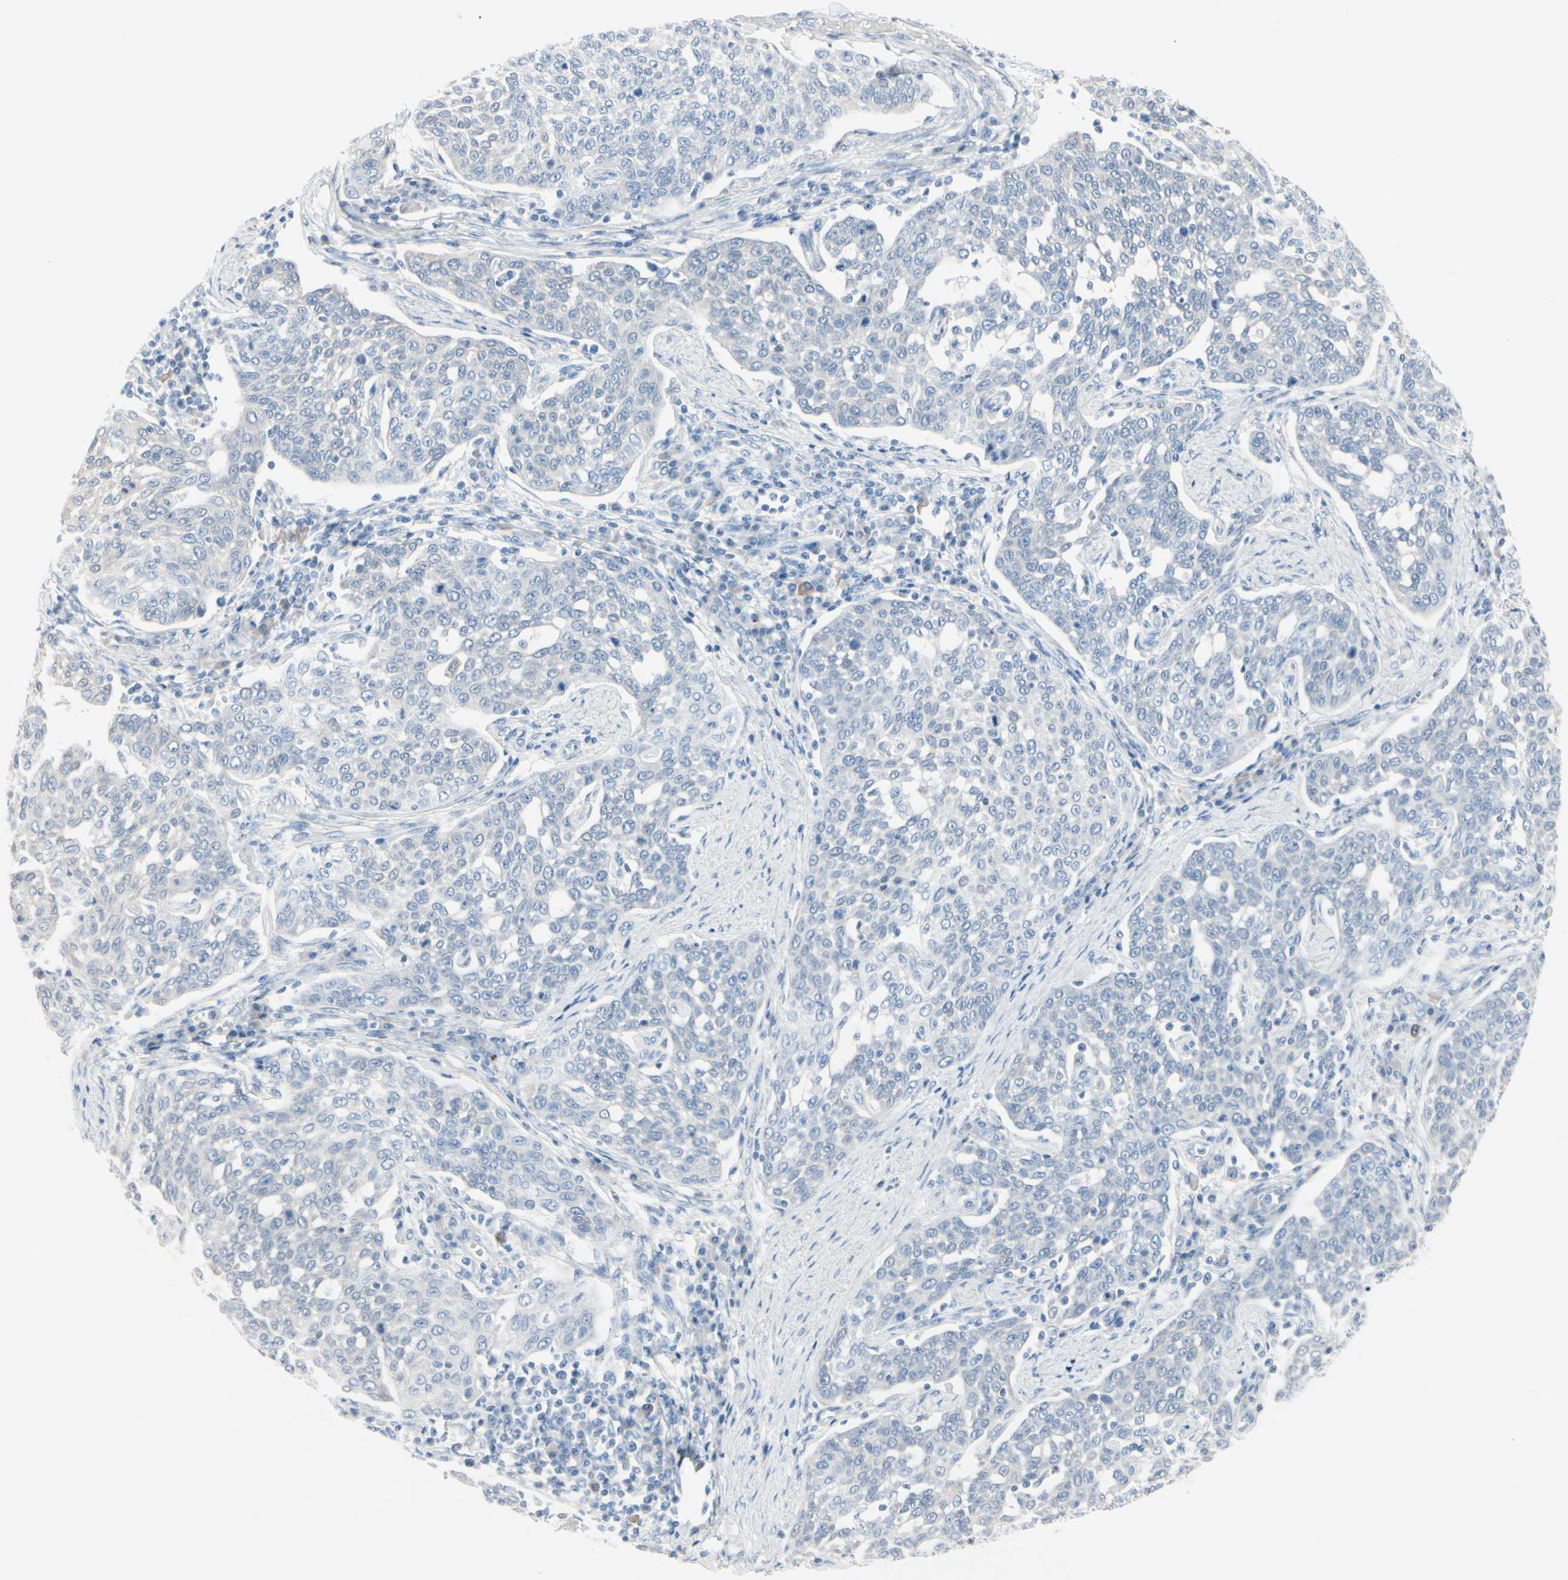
{"staining": {"intensity": "negative", "quantity": "none", "location": "none"}, "tissue": "cervical cancer", "cell_type": "Tumor cells", "image_type": "cancer", "snomed": [{"axis": "morphology", "description": "Squamous cell carcinoma, NOS"}, {"axis": "topography", "description": "Cervix"}], "caption": "This is a histopathology image of immunohistochemistry (IHC) staining of cervical cancer, which shows no positivity in tumor cells. (DAB IHC visualized using brightfield microscopy, high magnification).", "gene": "CDHR5", "patient": {"sex": "female", "age": 34}}